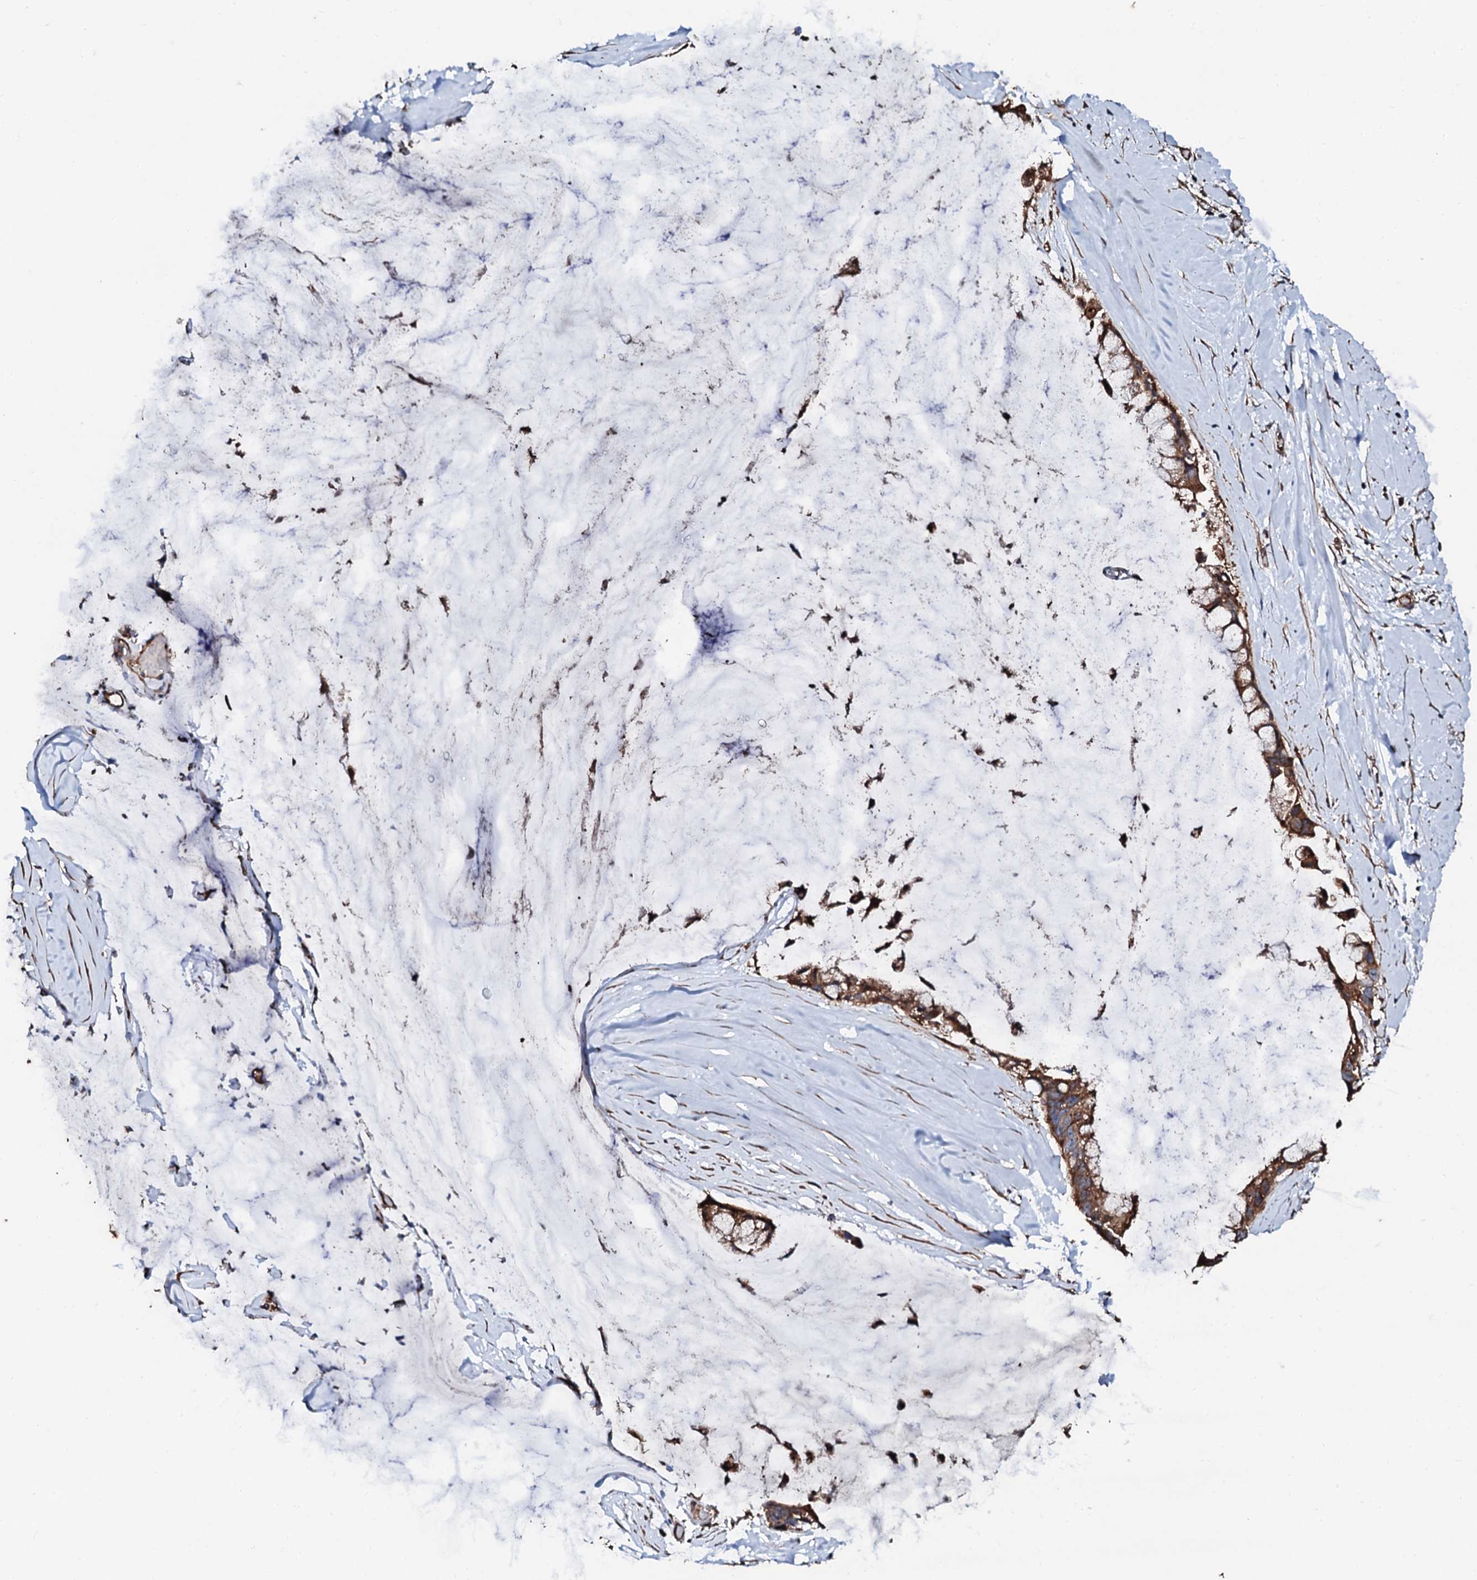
{"staining": {"intensity": "strong", "quantity": ">75%", "location": "cytoplasmic/membranous"}, "tissue": "ovarian cancer", "cell_type": "Tumor cells", "image_type": "cancer", "snomed": [{"axis": "morphology", "description": "Cystadenocarcinoma, mucinous, NOS"}, {"axis": "topography", "description": "Ovary"}], "caption": "Protein expression analysis of human ovarian cancer (mucinous cystadenocarcinoma) reveals strong cytoplasmic/membranous expression in approximately >75% of tumor cells. Using DAB (brown) and hematoxylin (blue) stains, captured at high magnification using brightfield microscopy.", "gene": "CKAP5", "patient": {"sex": "female", "age": 39}}